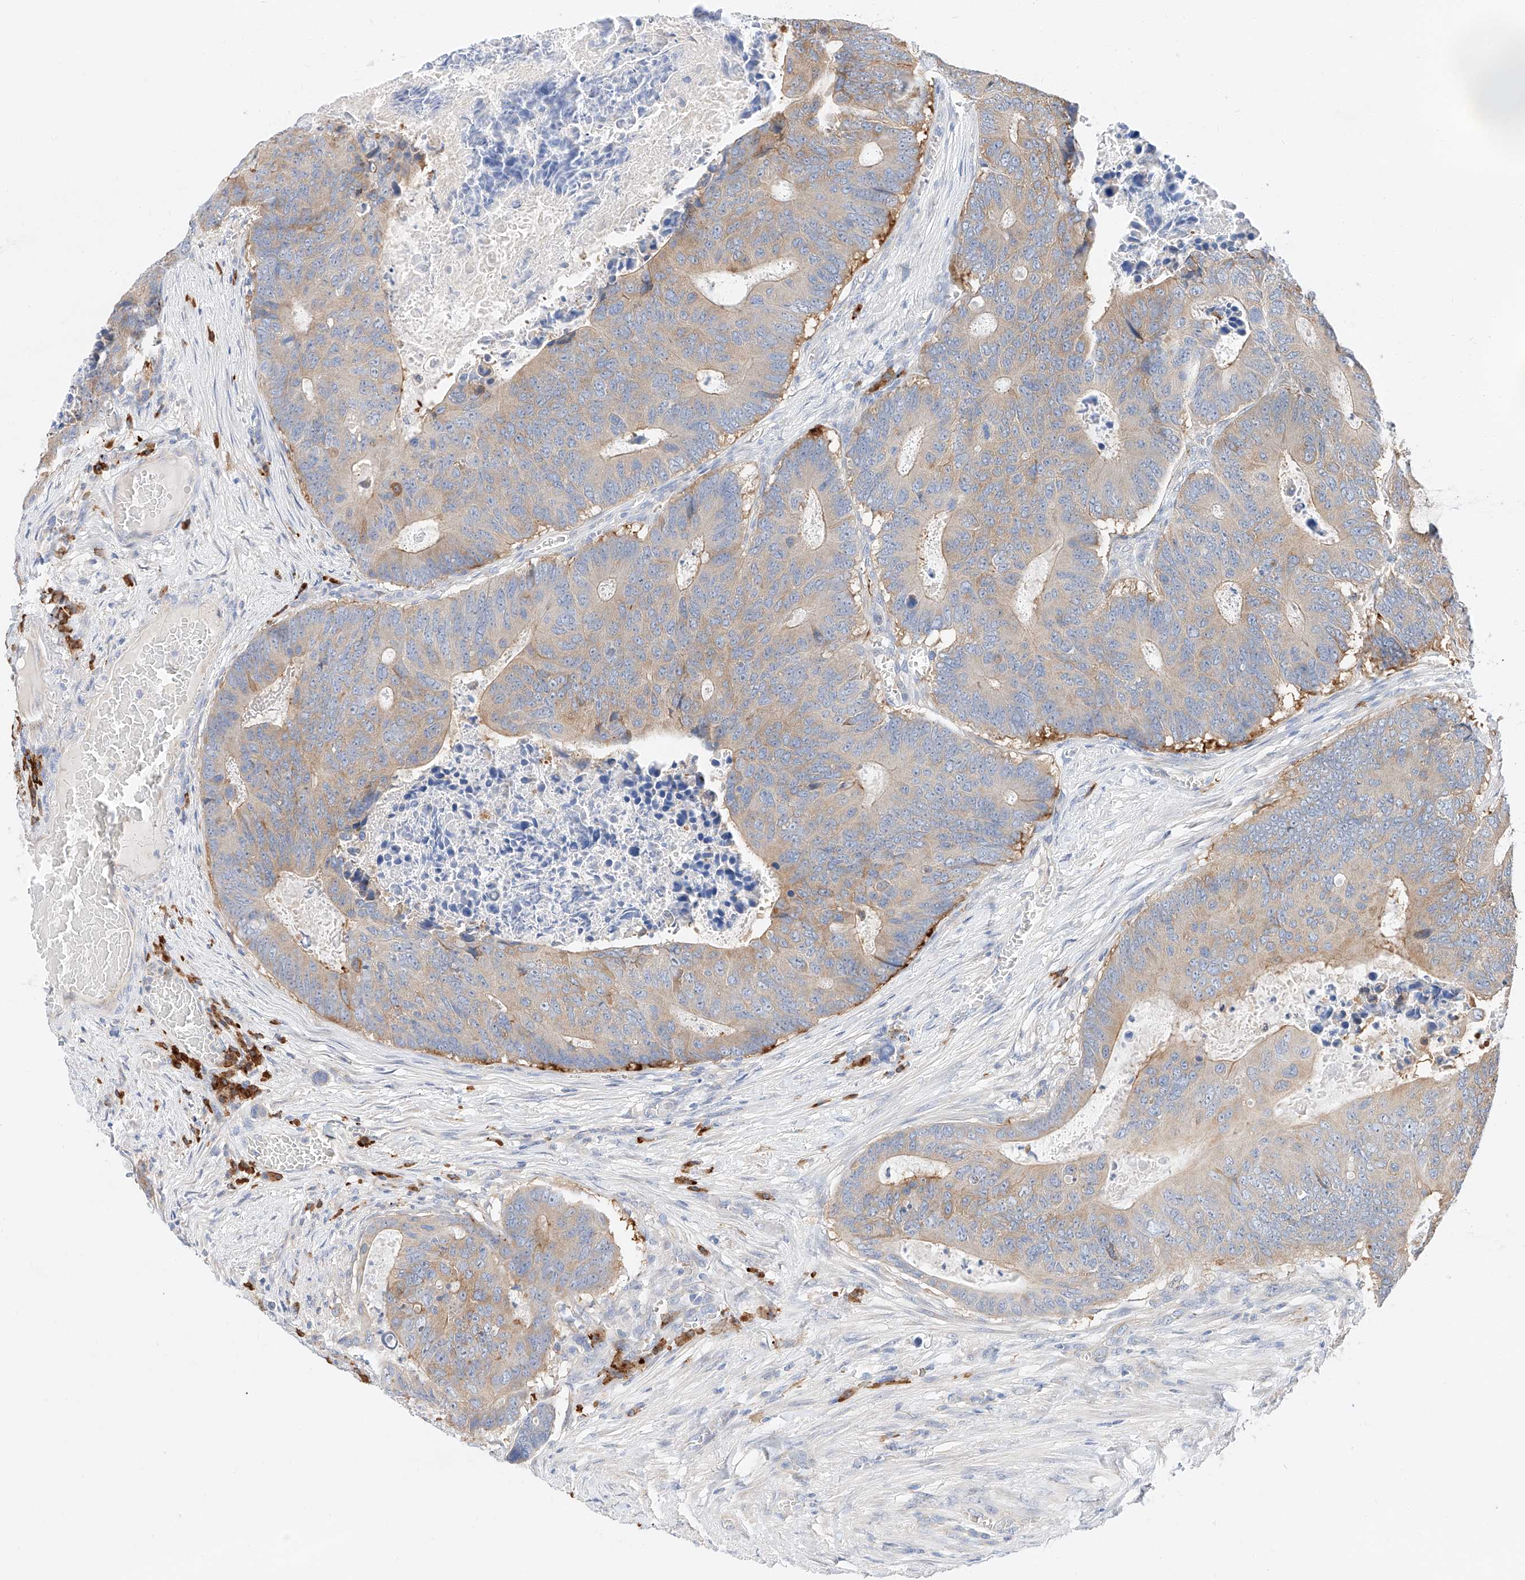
{"staining": {"intensity": "weak", "quantity": "25%-75%", "location": "cytoplasmic/membranous"}, "tissue": "colorectal cancer", "cell_type": "Tumor cells", "image_type": "cancer", "snomed": [{"axis": "morphology", "description": "Adenocarcinoma, NOS"}, {"axis": "topography", "description": "Colon"}], "caption": "Protein positivity by immunohistochemistry (IHC) displays weak cytoplasmic/membranous positivity in approximately 25%-75% of tumor cells in colorectal adenocarcinoma.", "gene": "GLMN", "patient": {"sex": "male", "age": 87}}